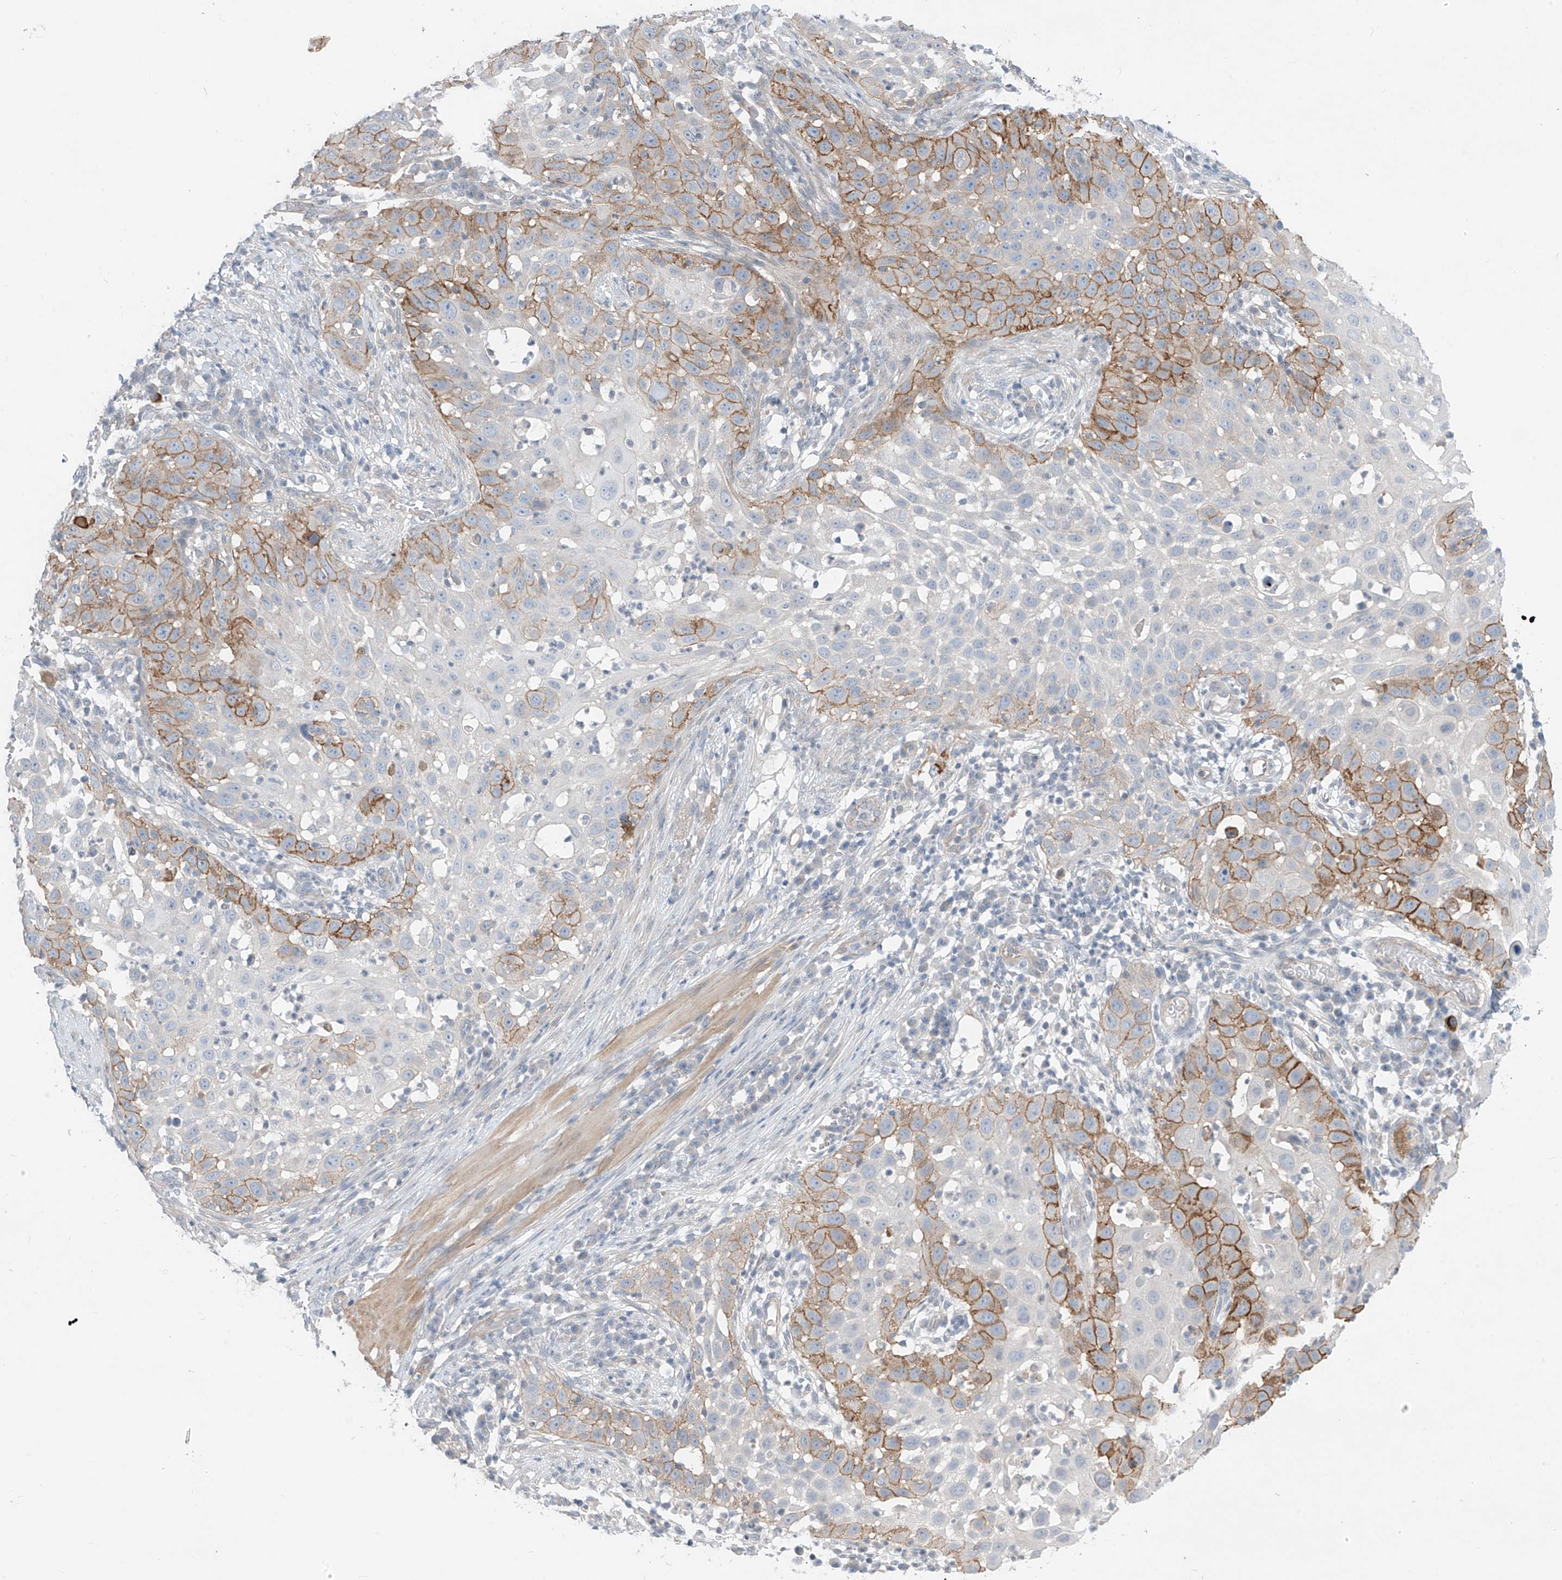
{"staining": {"intensity": "moderate", "quantity": "25%-75%", "location": "cytoplasmic/membranous"}, "tissue": "skin cancer", "cell_type": "Tumor cells", "image_type": "cancer", "snomed": [{"axis": "morphology", "description": "Squamous cell carcinoma, NOS"}, {"axis": "topography", "description": "Skin"}], "caption": "About 25%-75% of tumor cells in skin squamous cell carcinoma demonstrate moderate cytoplasmic/membranous protein staining as visualized by brown immunohistochemical staining.", "gene": "ABLIM2", "patient": {"sex": "female", "age": 44}}